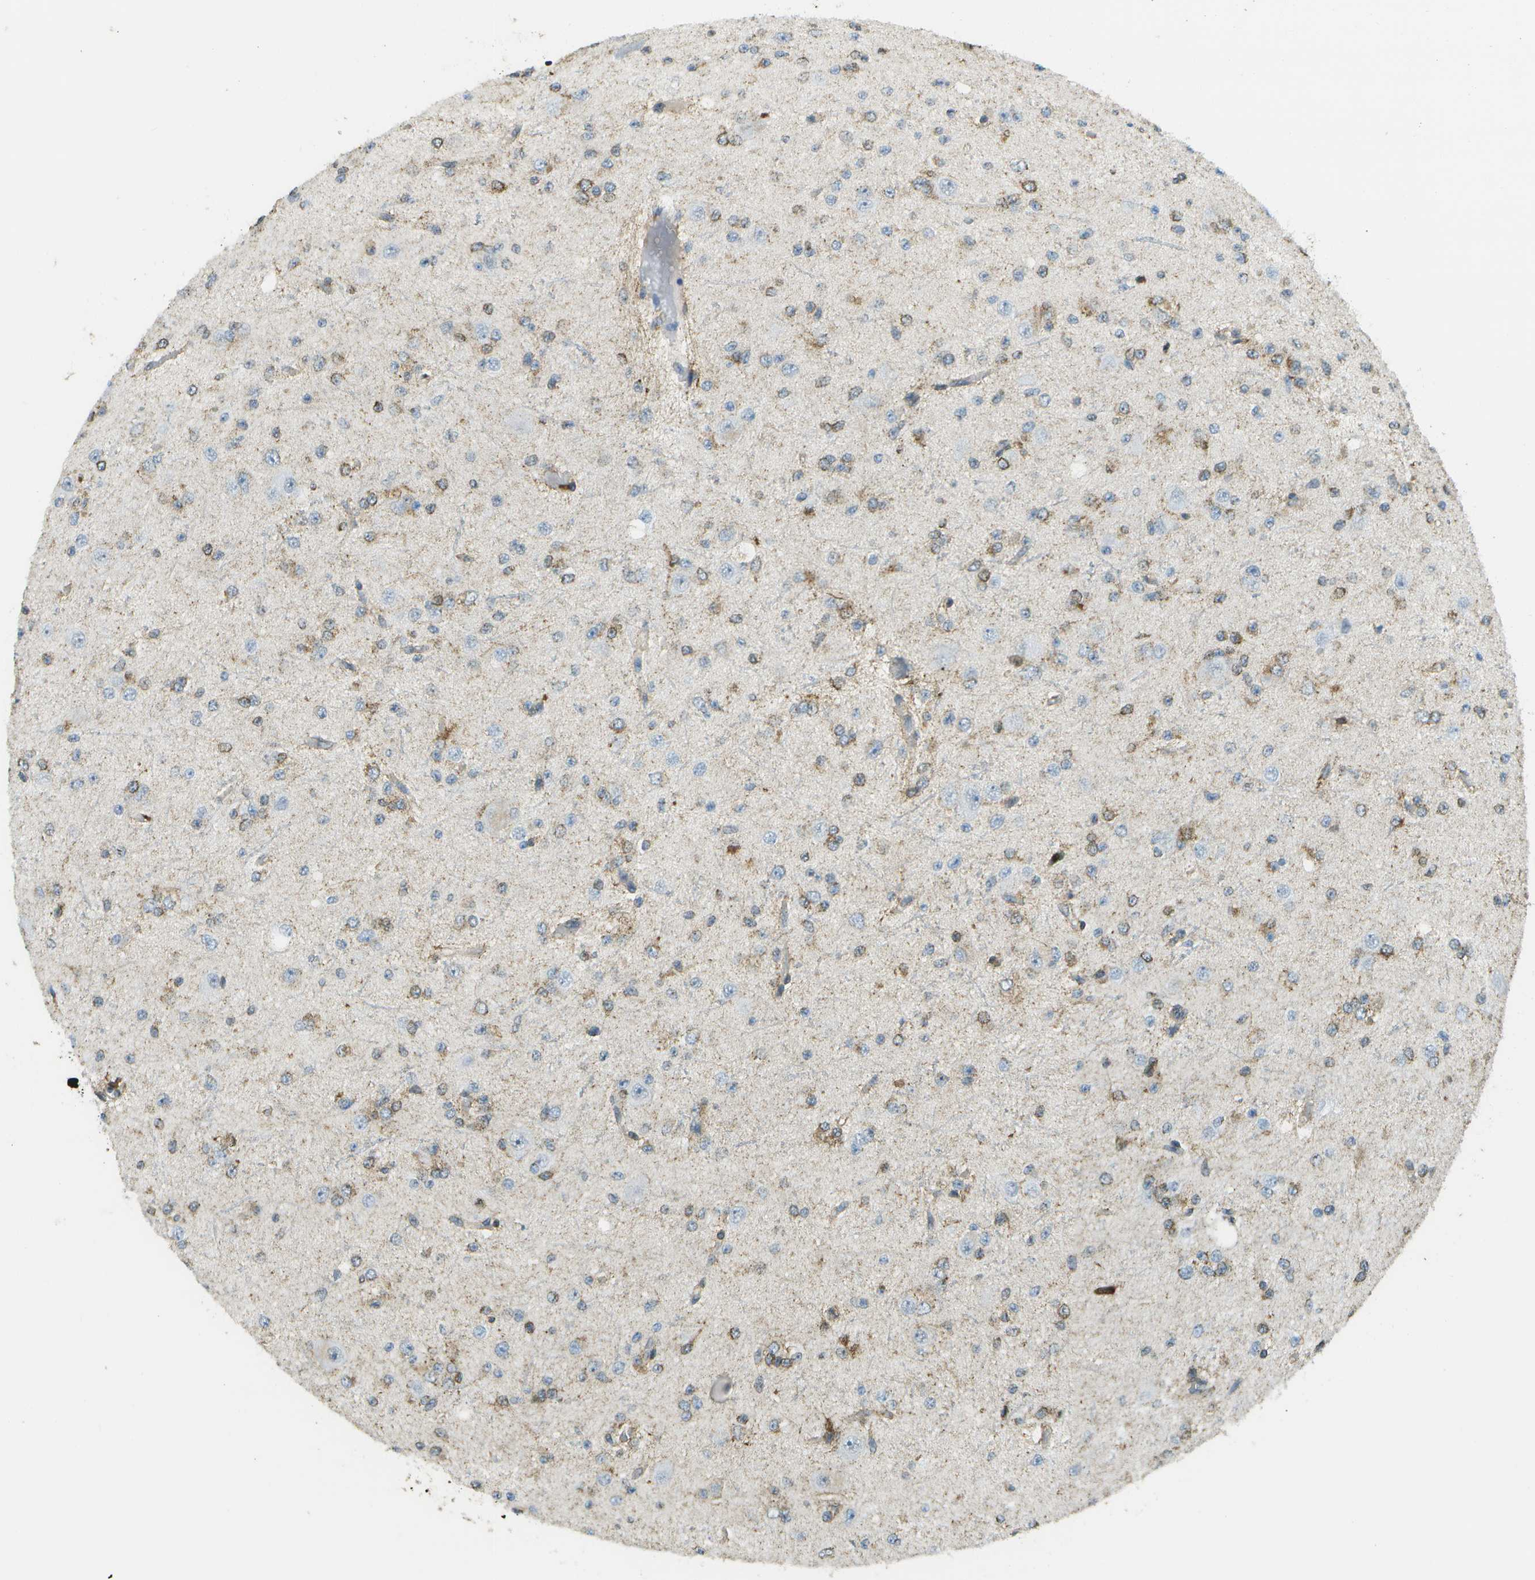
{"staining": {"intensity": "moderate", "quantity": "25%-75%", "location": "cytoplasmic/membranous"}, "tissue": "glioma", "cell_type": "Tumor cells", "image_type": "cancer", "snomed": [{"axis": "morphology", "description": "Glioma, malignant, High grade"}, {"axis": "topography", "description": "pancreas cauda"}], "caption": "IHC image of malignant glioma (high-grade) stained for a protein (brown), which displays medium levels of moderate cytoplasmic/membranous staining in approximately 25%-75% of tumor cells.", "gene": "CACHD1", "patient": {"sex": "male", "age": 60}}